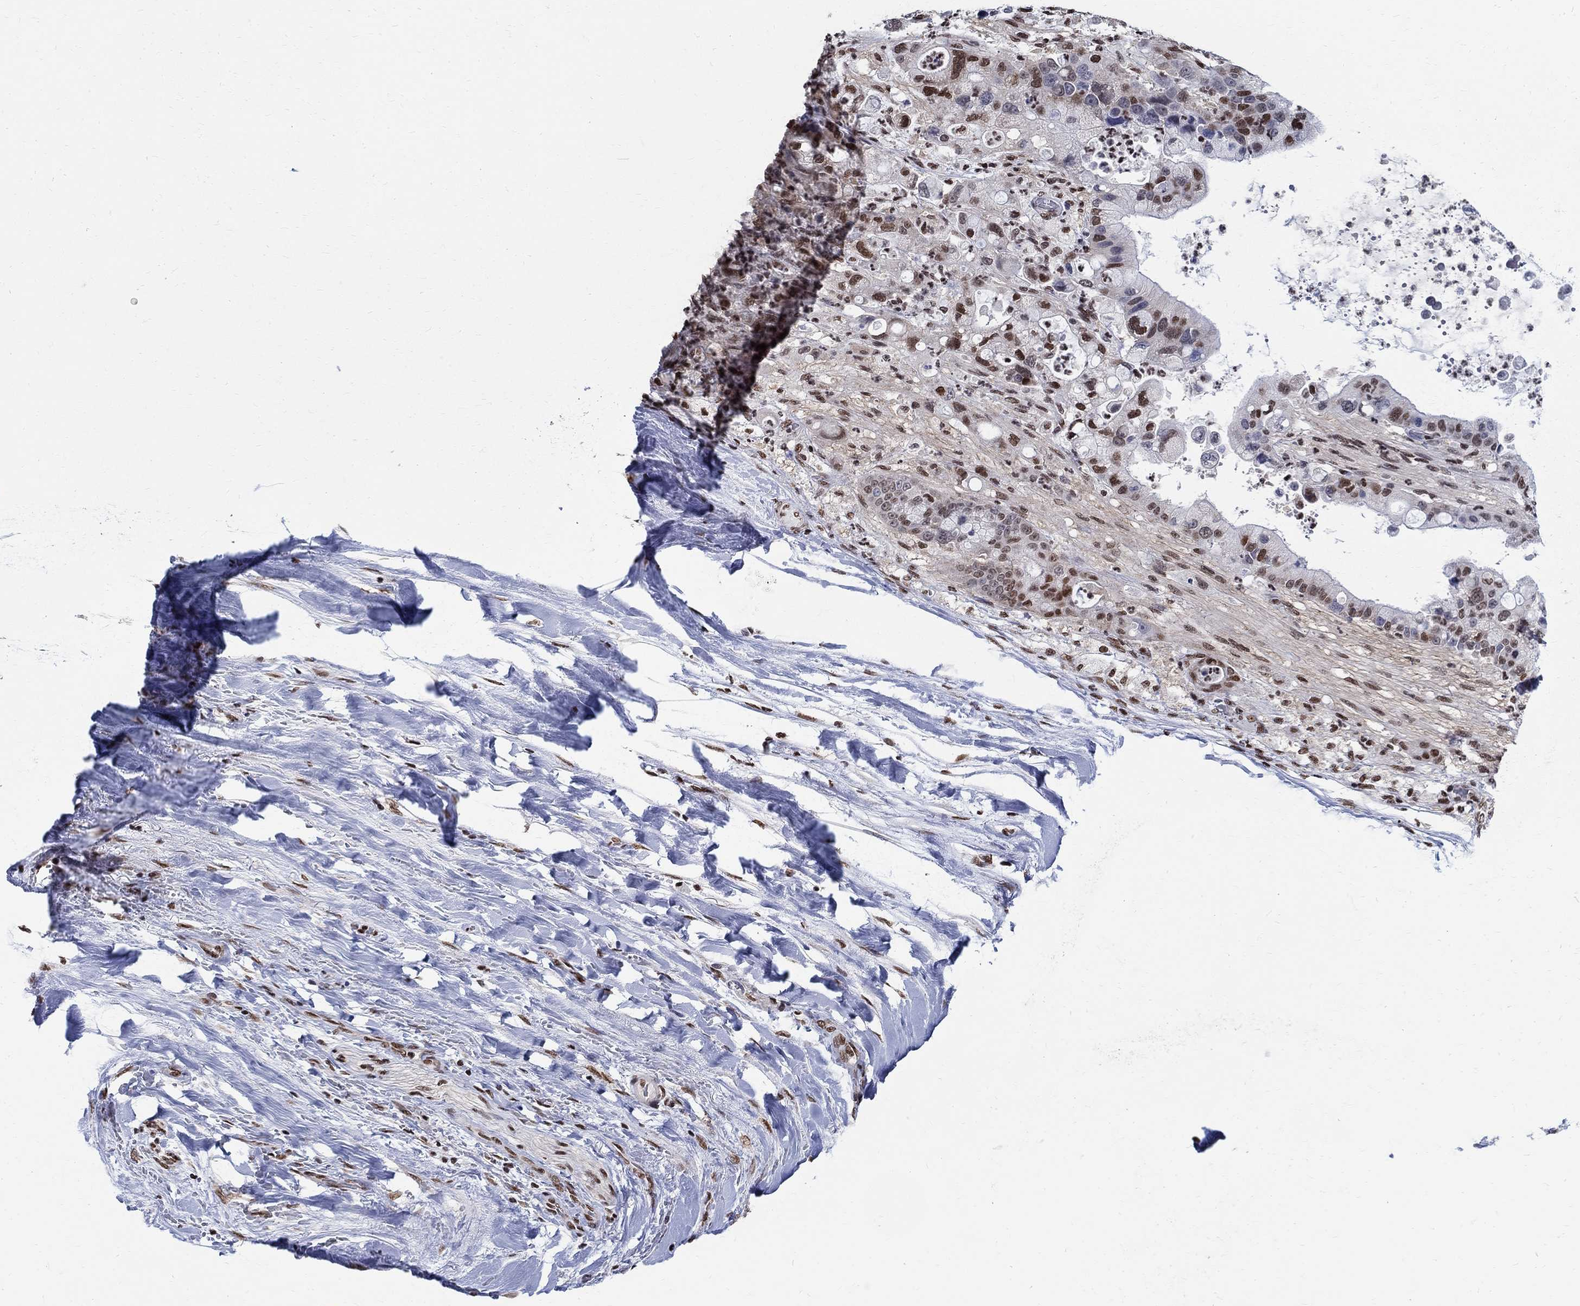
{"staining": {"intensity": "moderate", "quantity": "25%-75%", "location": "nuclear"}, "tissue": "liver cancer", "cell_type": "Tumor cells", "image_type": "cancer", "snomed": [{"axis": "morphology", "description": "Cholangiocarcinoma"}, {"axis": "topography", "description": "Liver"}], "caption": "A brown stain shows moderate nuclear expression of a protein in human cholangiocarcinoma (liver) tumor cells.", "gene": "FBXO16", "patient": {"sex": "female", "age": 54}}